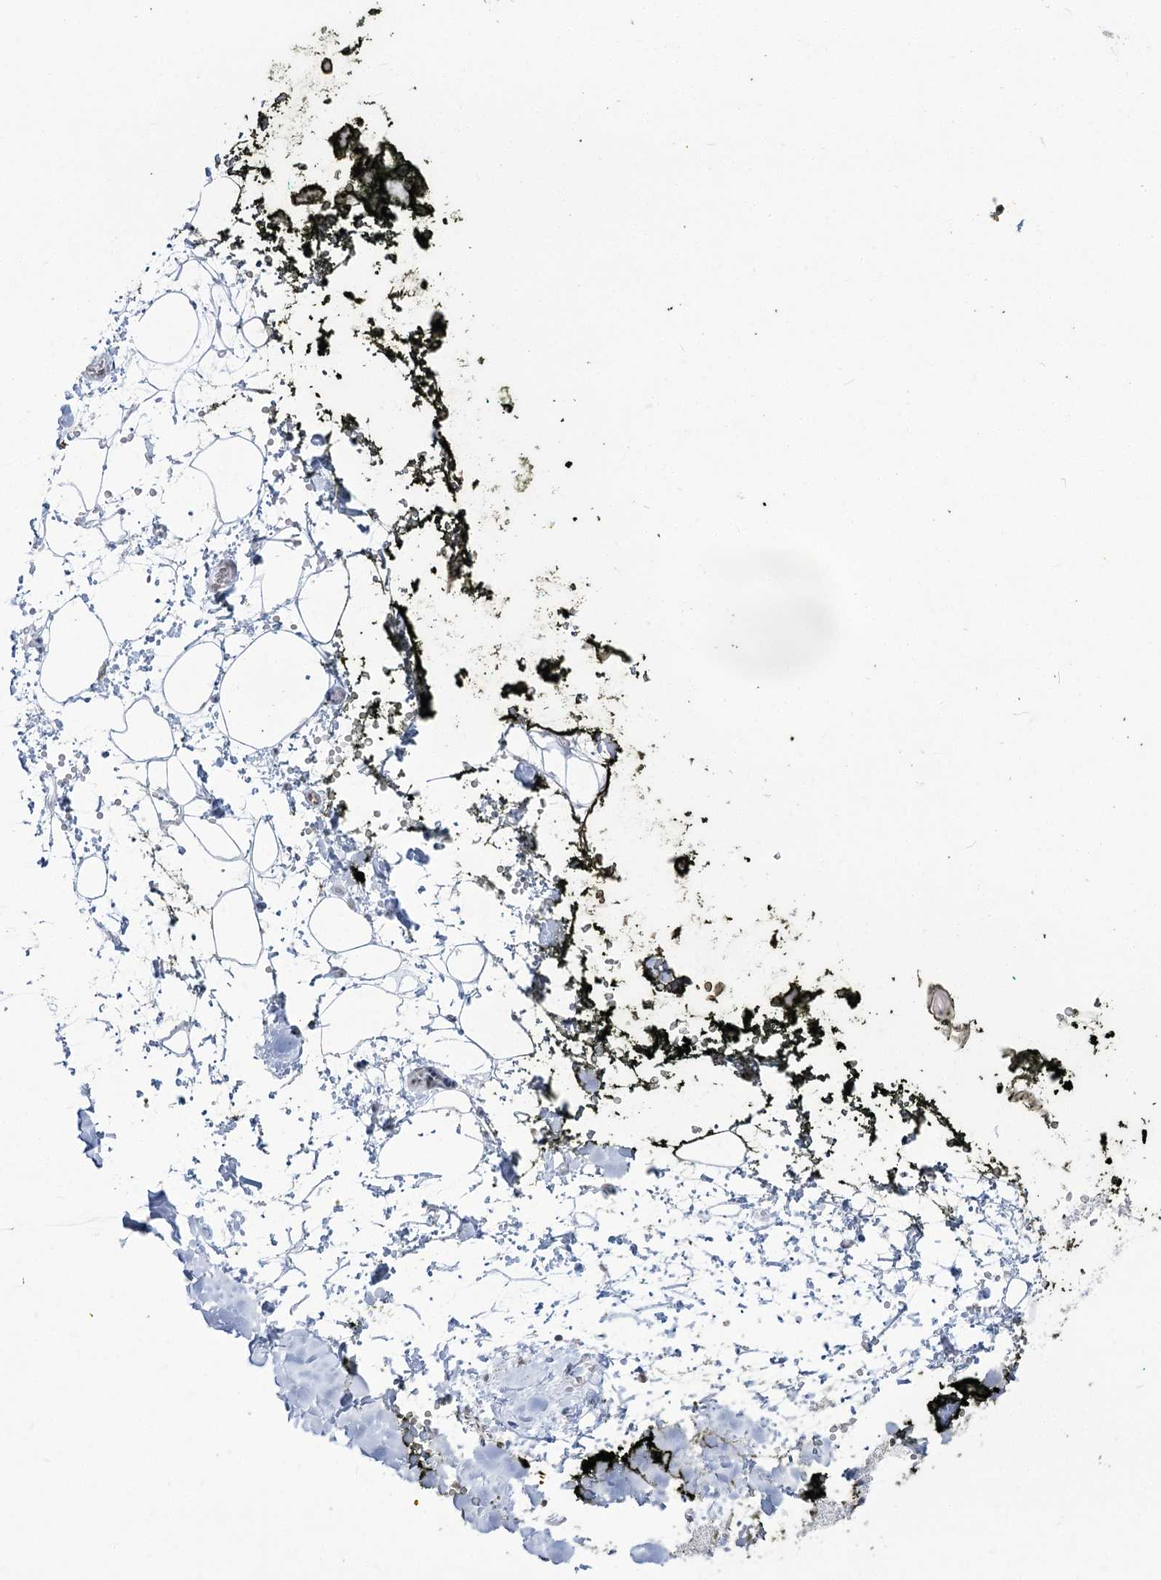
{"staining": {"intensity": "negative", "quantity": "none", "location": "none"}, "tissue": "adipose tissue", "cell_type": "Adipocytes", "image_type": "normal", "snomed": [{"axis": "morphology", "description": "Normal tissue, NOS"}, {"axis": "morphology", "description": "Adenocarcinoma, NOS"}, {"axis": "topography", "description": "Pancreas"}, {"axis": "topography", "description": "Peripheral nerve tissue"}], "caption": "IHC micrograph of benign human adipose tissue stained for a protein (brown), which exhibits no positivity in adipocytes.", "gene": "C11orf1", "patient": {"sex": "male", "age": 59}}